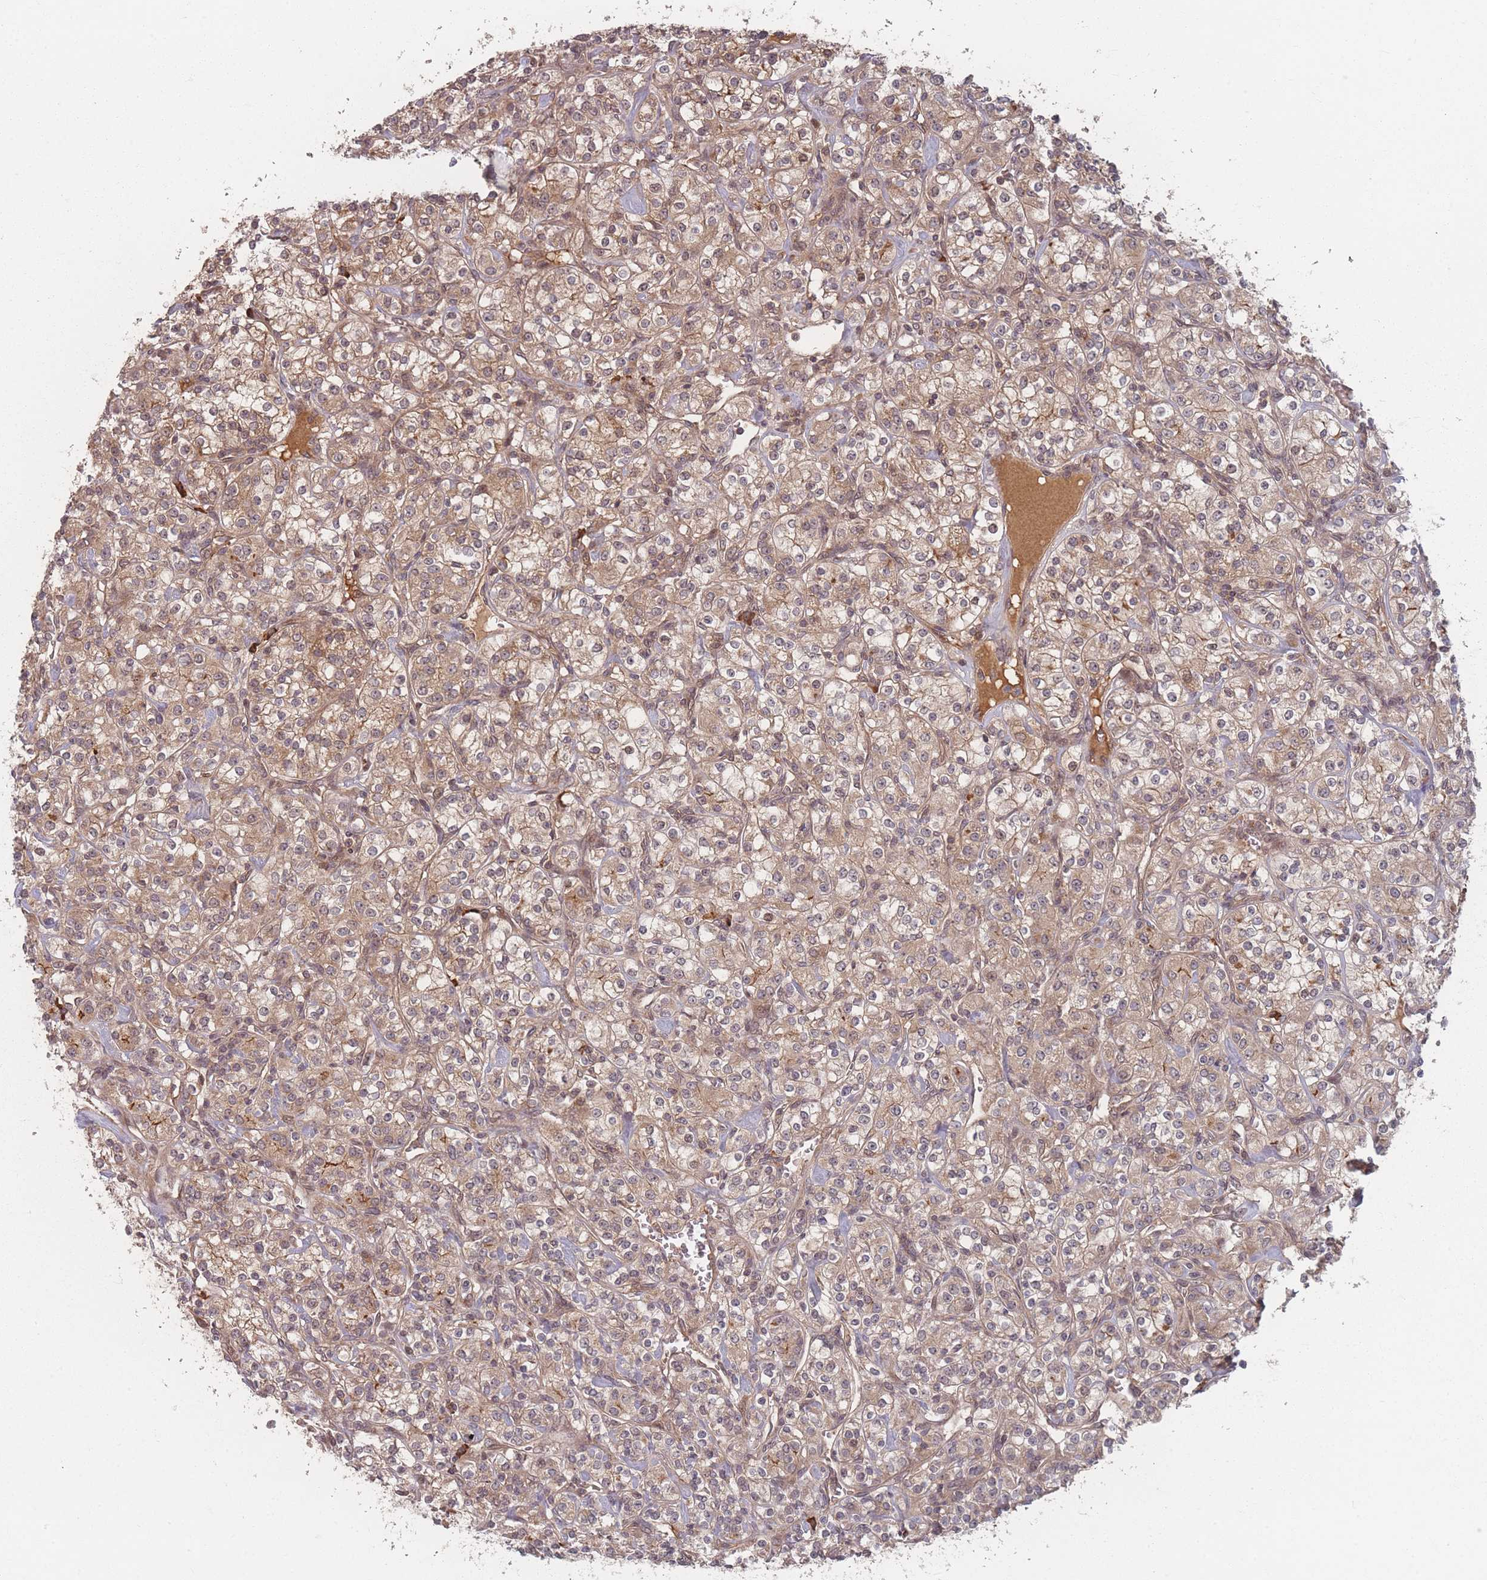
{"staining": {"intensity": "moderate", "quantity": ">75%", "location": "cytoplasmic/membranous"}, "tissue": "renal cancer", "cell_type": "Tumor cells", "image_type": "cancer", "snomed": [{"axis": "morphology", "description": "Adenocarcinoma, NOS"}, {"axis": "topography", "description": "Kidney"}], "caption": "Tumor cells demonstrate medium levels of moderate cytoplasmic/membranous positivity in about >75% of cells in human adenocarcinoma (renal).", "gene": "HAGH", "patient": {"sex": "male", "age": 77}}